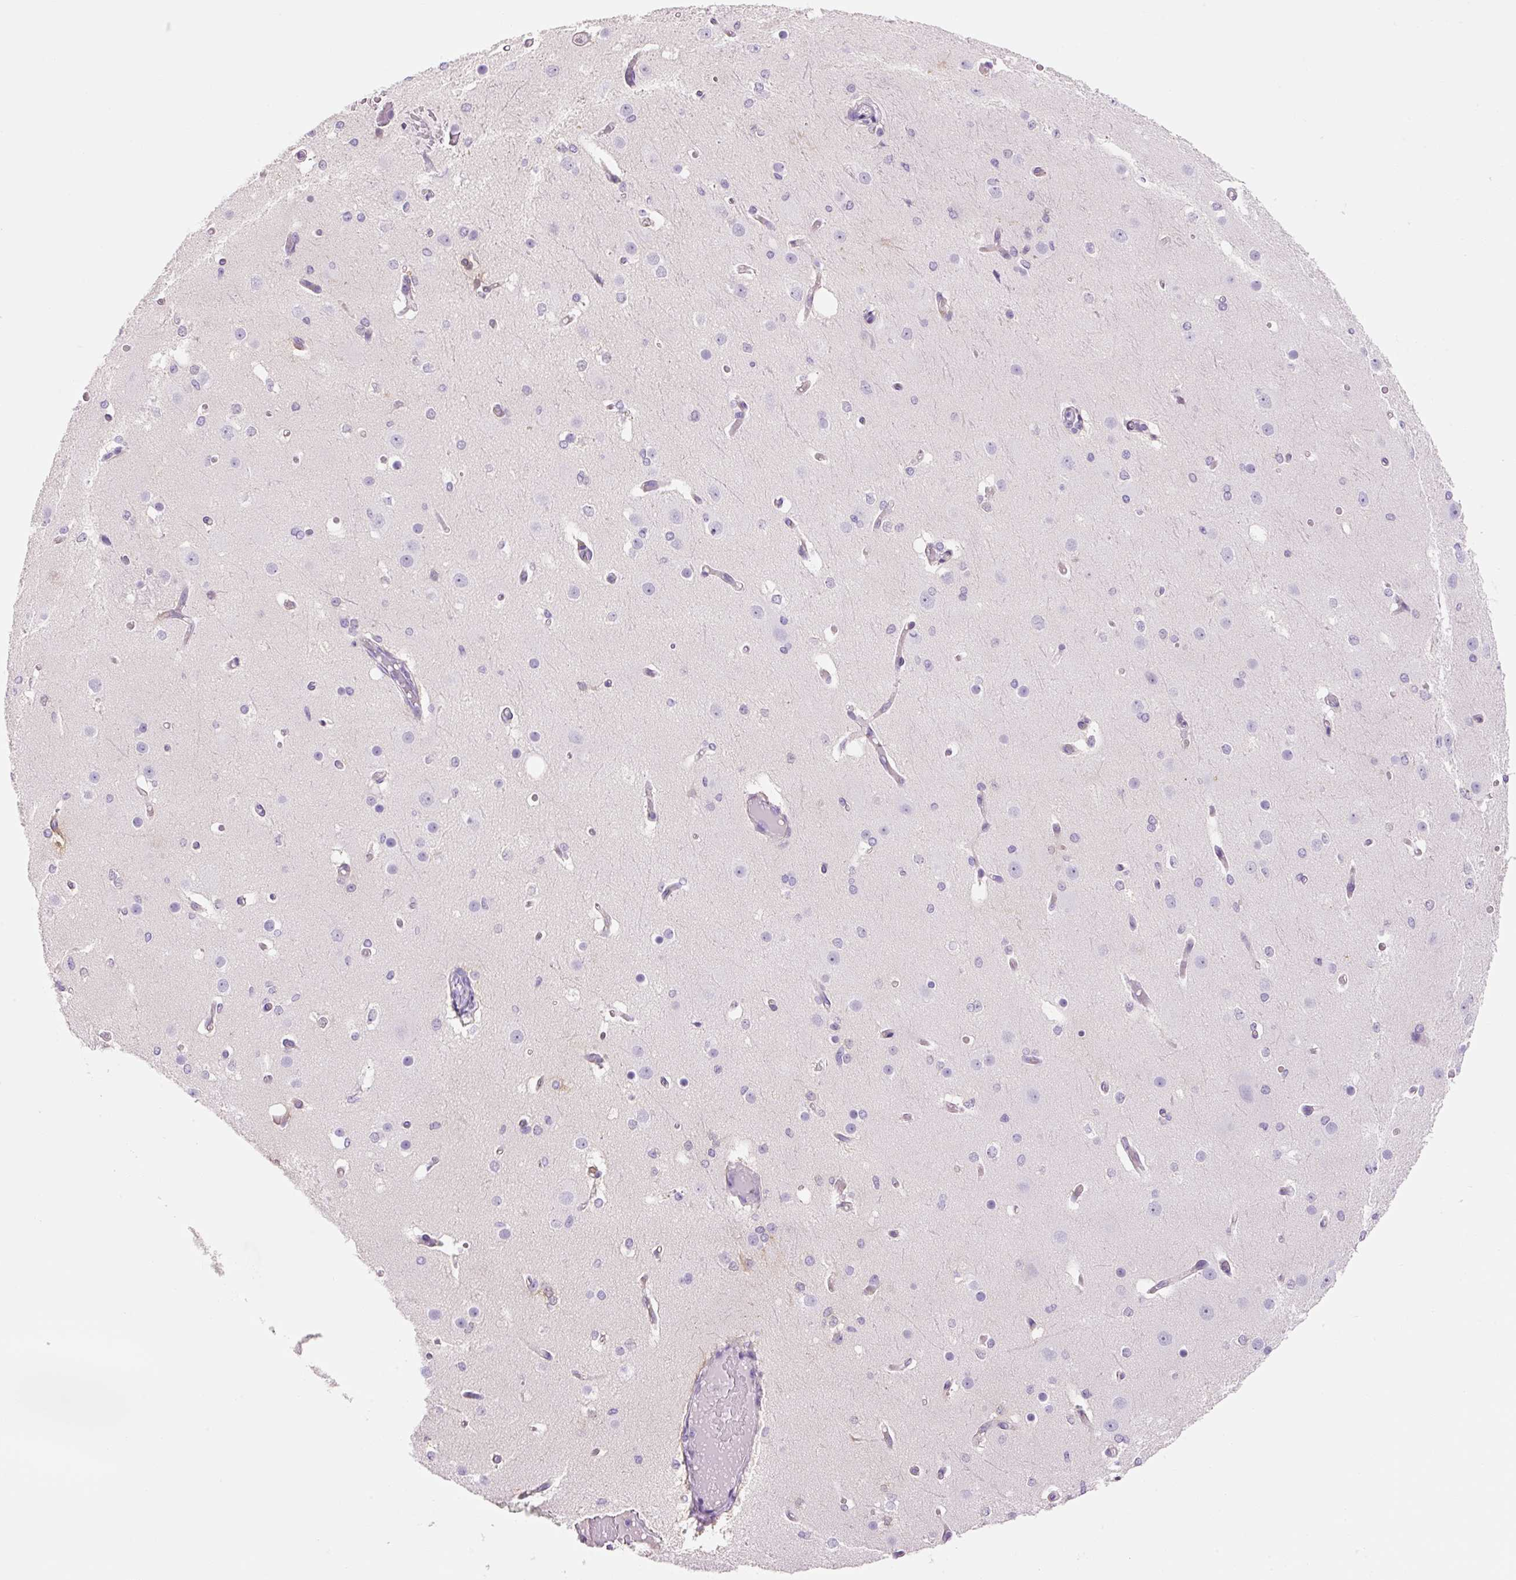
{"staining": {"intensity": "negative", "quantity": "none", "location": "none"}, "tissue": "cerebral cortex", "cell_type": "Endothelial cells", "image_type": "normal", "snomed": [{"axis": "morphology", "description": "Normal tissue, NOS"}, {"axis": "morphology", "description": "Inflammation, NOS"}, {"axis": "topography", "description": "Cerebral cortex"}], "caption": "This micrograph is of unremarkable cerebral cortex stained with immunohistochemistry to label a protein in brown with the nuclei are counter-stained blue. There is no expression in endothelial cells.", "gene": "FABP5", "patient": {"sex": "male", "age": 6}}